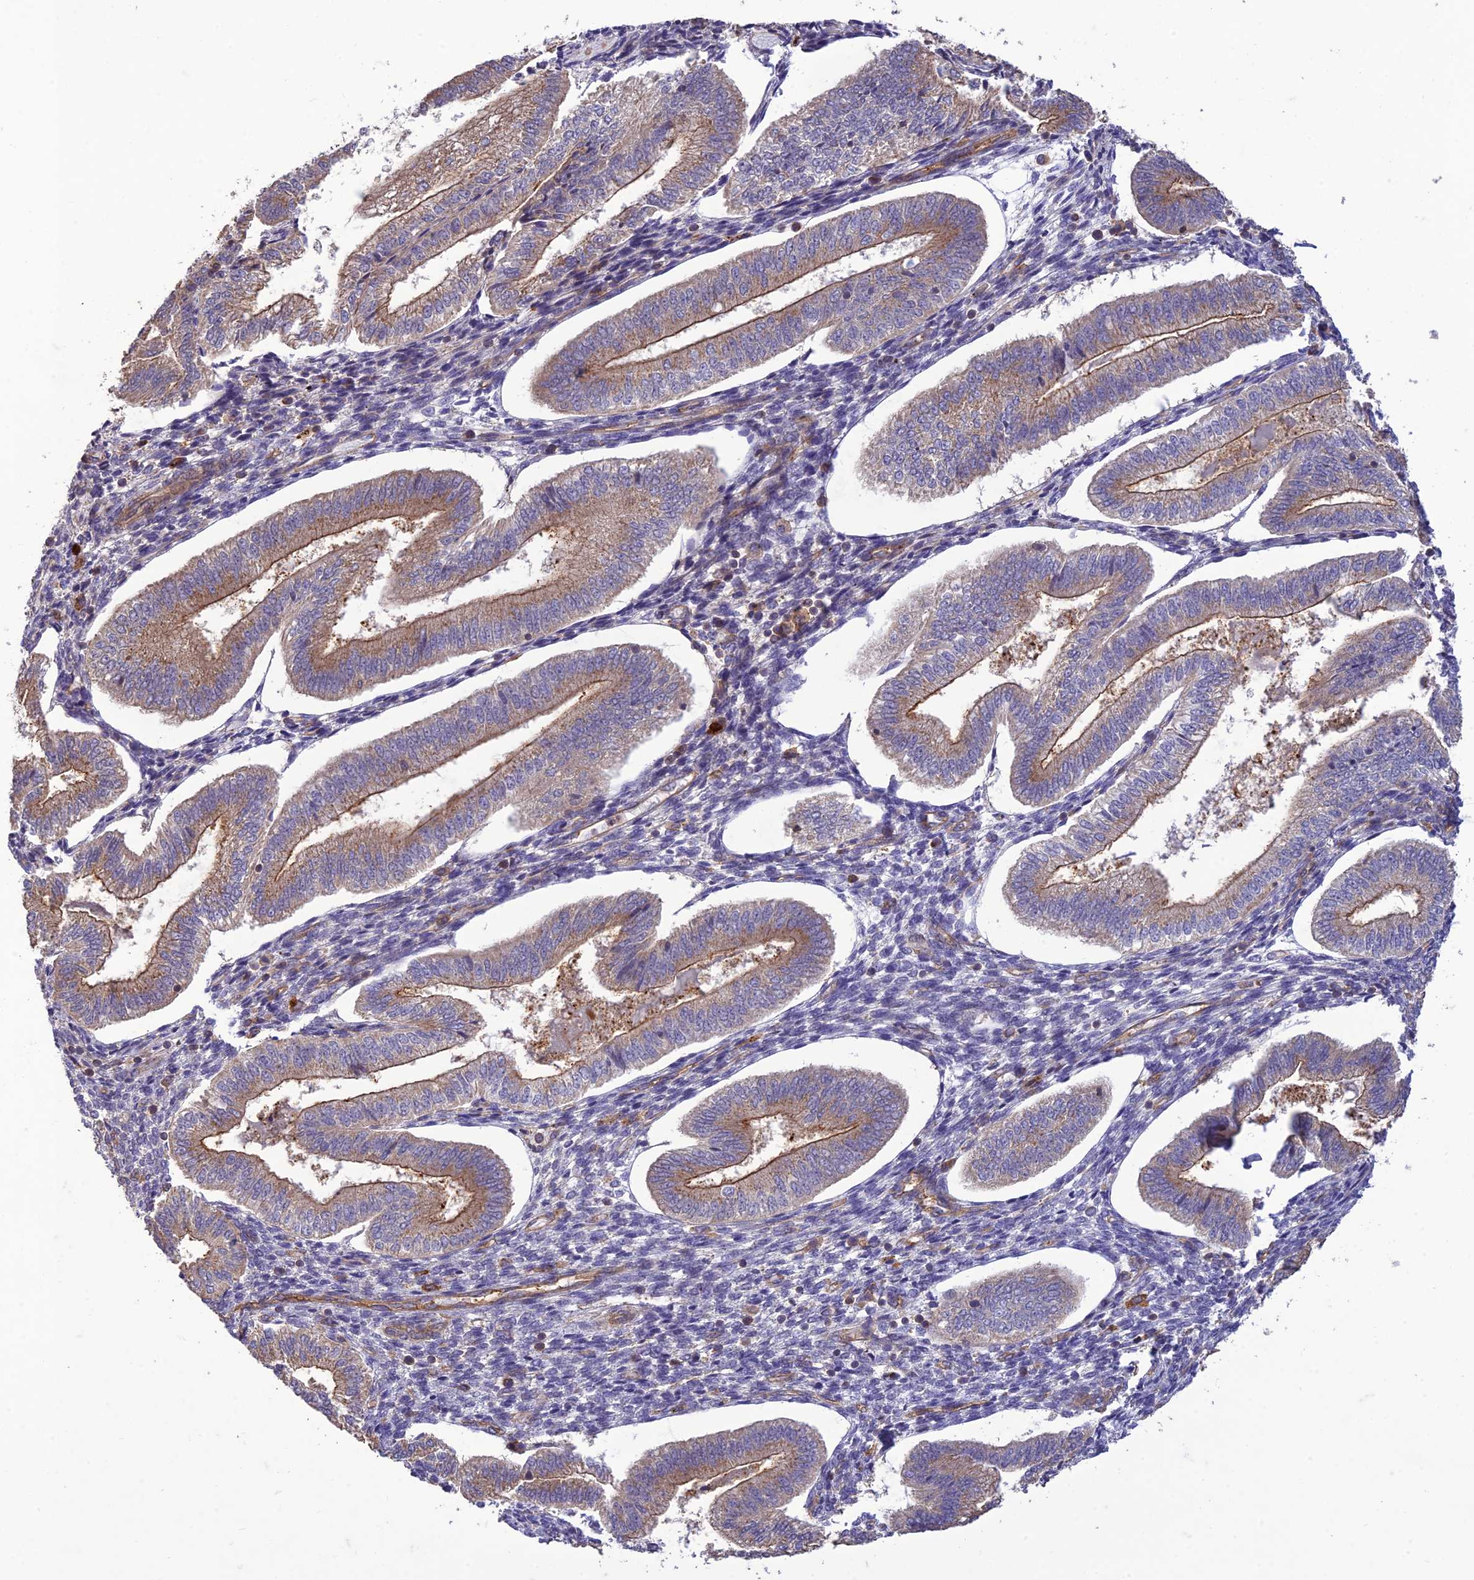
{"staining": {"intensity": "moderate", "quantity": ">75%", "location": "cytoplasmic/membranous"}, "tissue": "endometrium", "cell_type": "Cells in endometrial stroma", "image_type": "normal", "snomed": [{"axis": "morphology", "description": "Normal tissue, NOS"}, {"axis": "topography", "description": "Endometrium"}], "caption": "The immunohistochemical stain shows moderate cytoplasmic/membranous expression in cells in endometrial stroma of benign endometrium. (IHC, brightfield microscopy, high magnification).", "gene": "TMEM131L", "patient": {"sex": "female", "age": 34}}